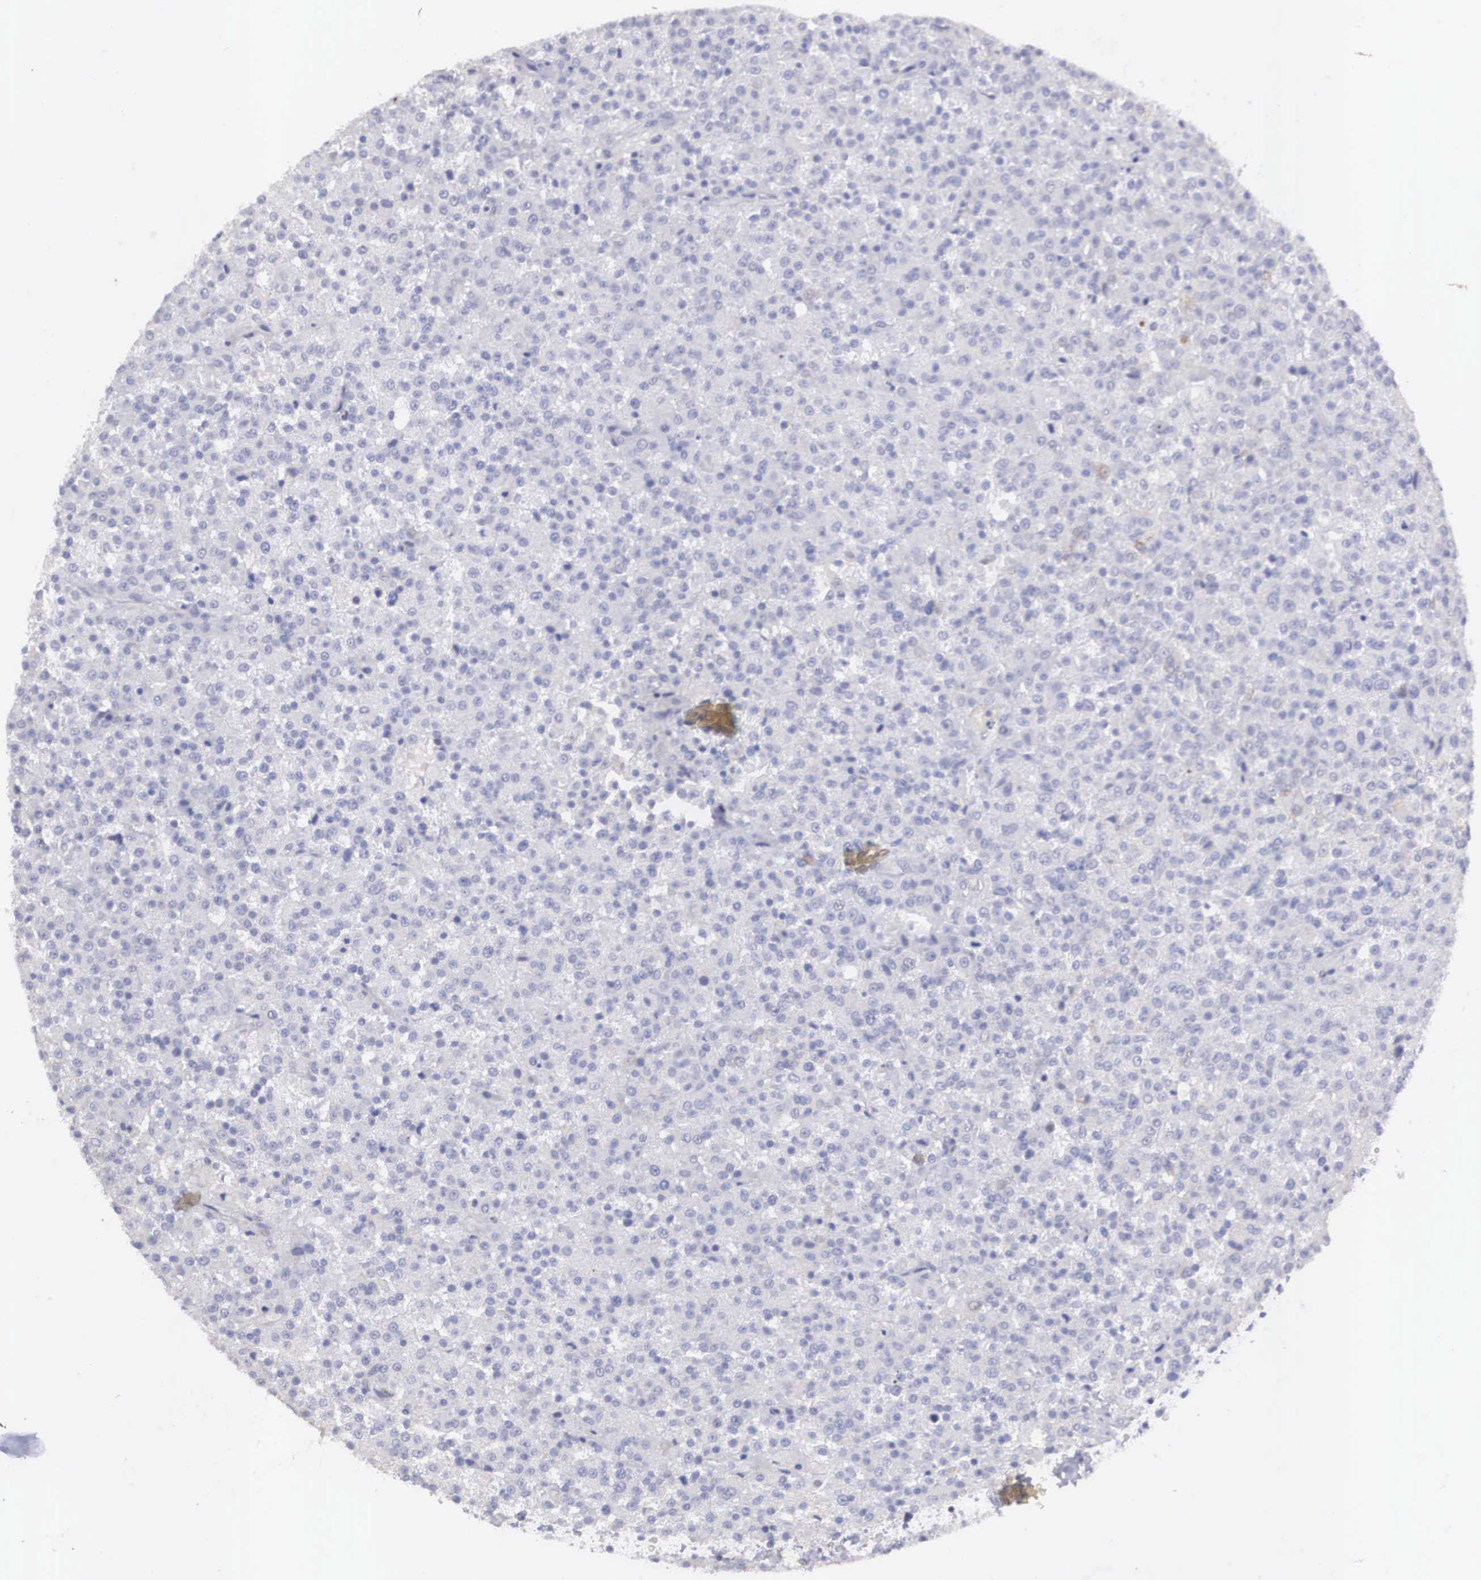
{"staining": {"intensity": "negative", "quantity": "none", "location": "none"}, "tissue": "testis cancer", "cell_type": "Tumor cells", "image_type": "cancer", "snomed": [{"axis": "morphology", "description": "Seminoma, NOS"}, {"axis": "topography", "description": "Testis"}], "caption": "Immunohistochemistry (IHC) histopathology image of testis cancer (seminoma) stained for a protein (brown), which exhibits no staining in tumor cells.", "gene": "REPS2", "patient": {"sex": "male", "age": 59}}